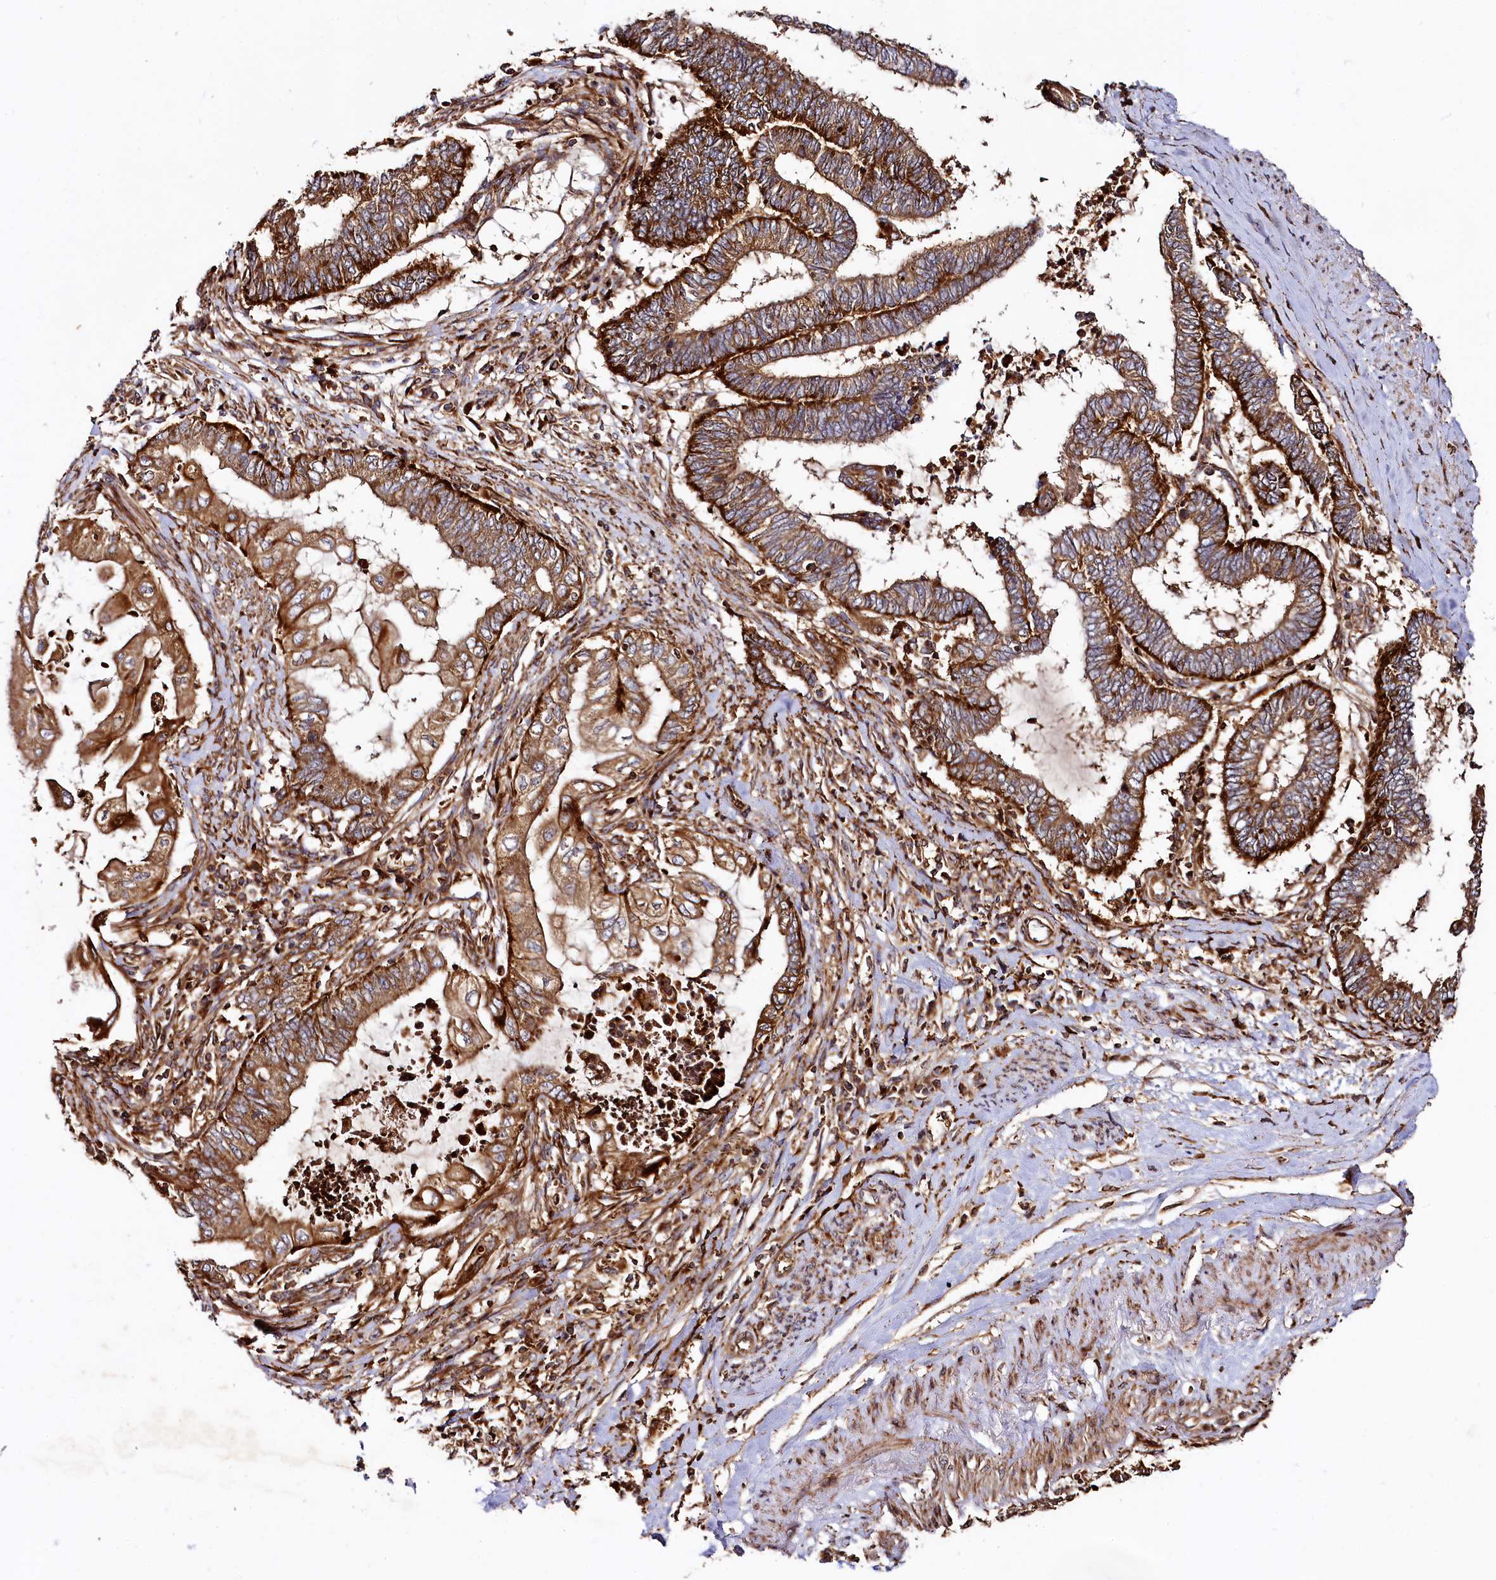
{"staining": {"intensity": "strong", "quantity": ">75%", "location": "cytoplasmic/membranous"}, "tissue": "endometrial cancer", "cell_type": "Tumor cells", "image_type": "cancer", "snomed": [{"axis": "morphology", "description": "Adenocarcinoma, NOS"}, {"axis": "topography", "description": "Uterus"}, {"axis": "topography", "description": "Endometrium"}], "caption": "High-magnification brightfield microscopy of endometrial cancer stained with DAB (3,3'-diaminobenzidine) (brown) and counterstained with hematoxylin (blue). tumor cells exhibit strong cytoplasmic/membranous staining is appreciated in approximately>75% of cells. (brown staining indicates protein expression, while blue staining denotes nuclei).", "gene": "WDR73", "patient": {"sex": "female", "age": 70}}